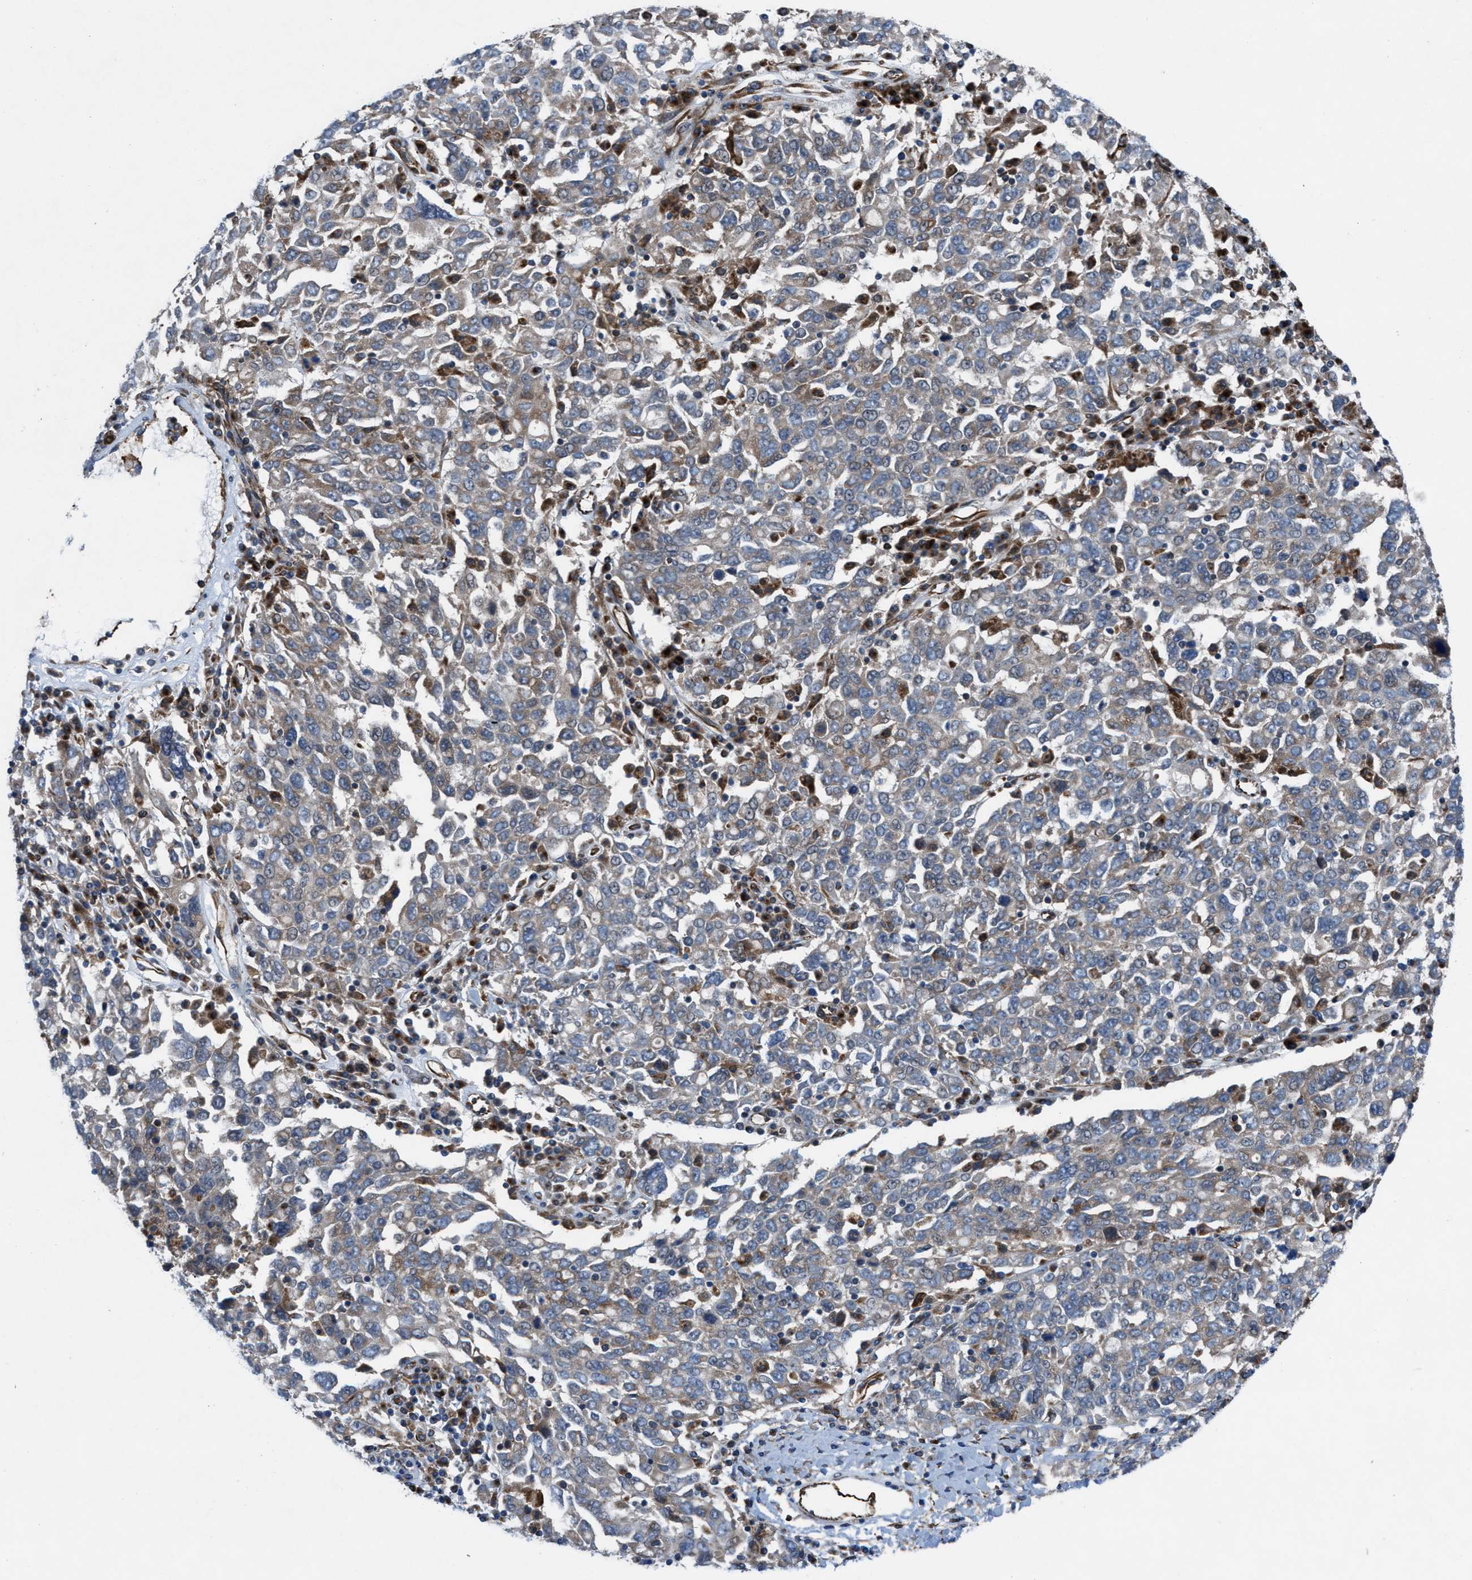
{"staining": {"intensity": "weak", "quantity": "<25%", "location": "cytoplasmic/membranous"}, "tissue": "ovarian cancer", "cell_type": "Tumor cells", "image_type": "cancer", "snomed": [{"axis": "morphology", "description": "Carcinoma, endometroid"}, {"axis": "topography", "description": "Ovary"}], "caption": "An image of ovarian cancer (endometroid carcinoma) stained for a protein displays no brown staining in tumor cells.", "gene": "SLC6A9", "patient": {"sex": "female", "age": 62}}